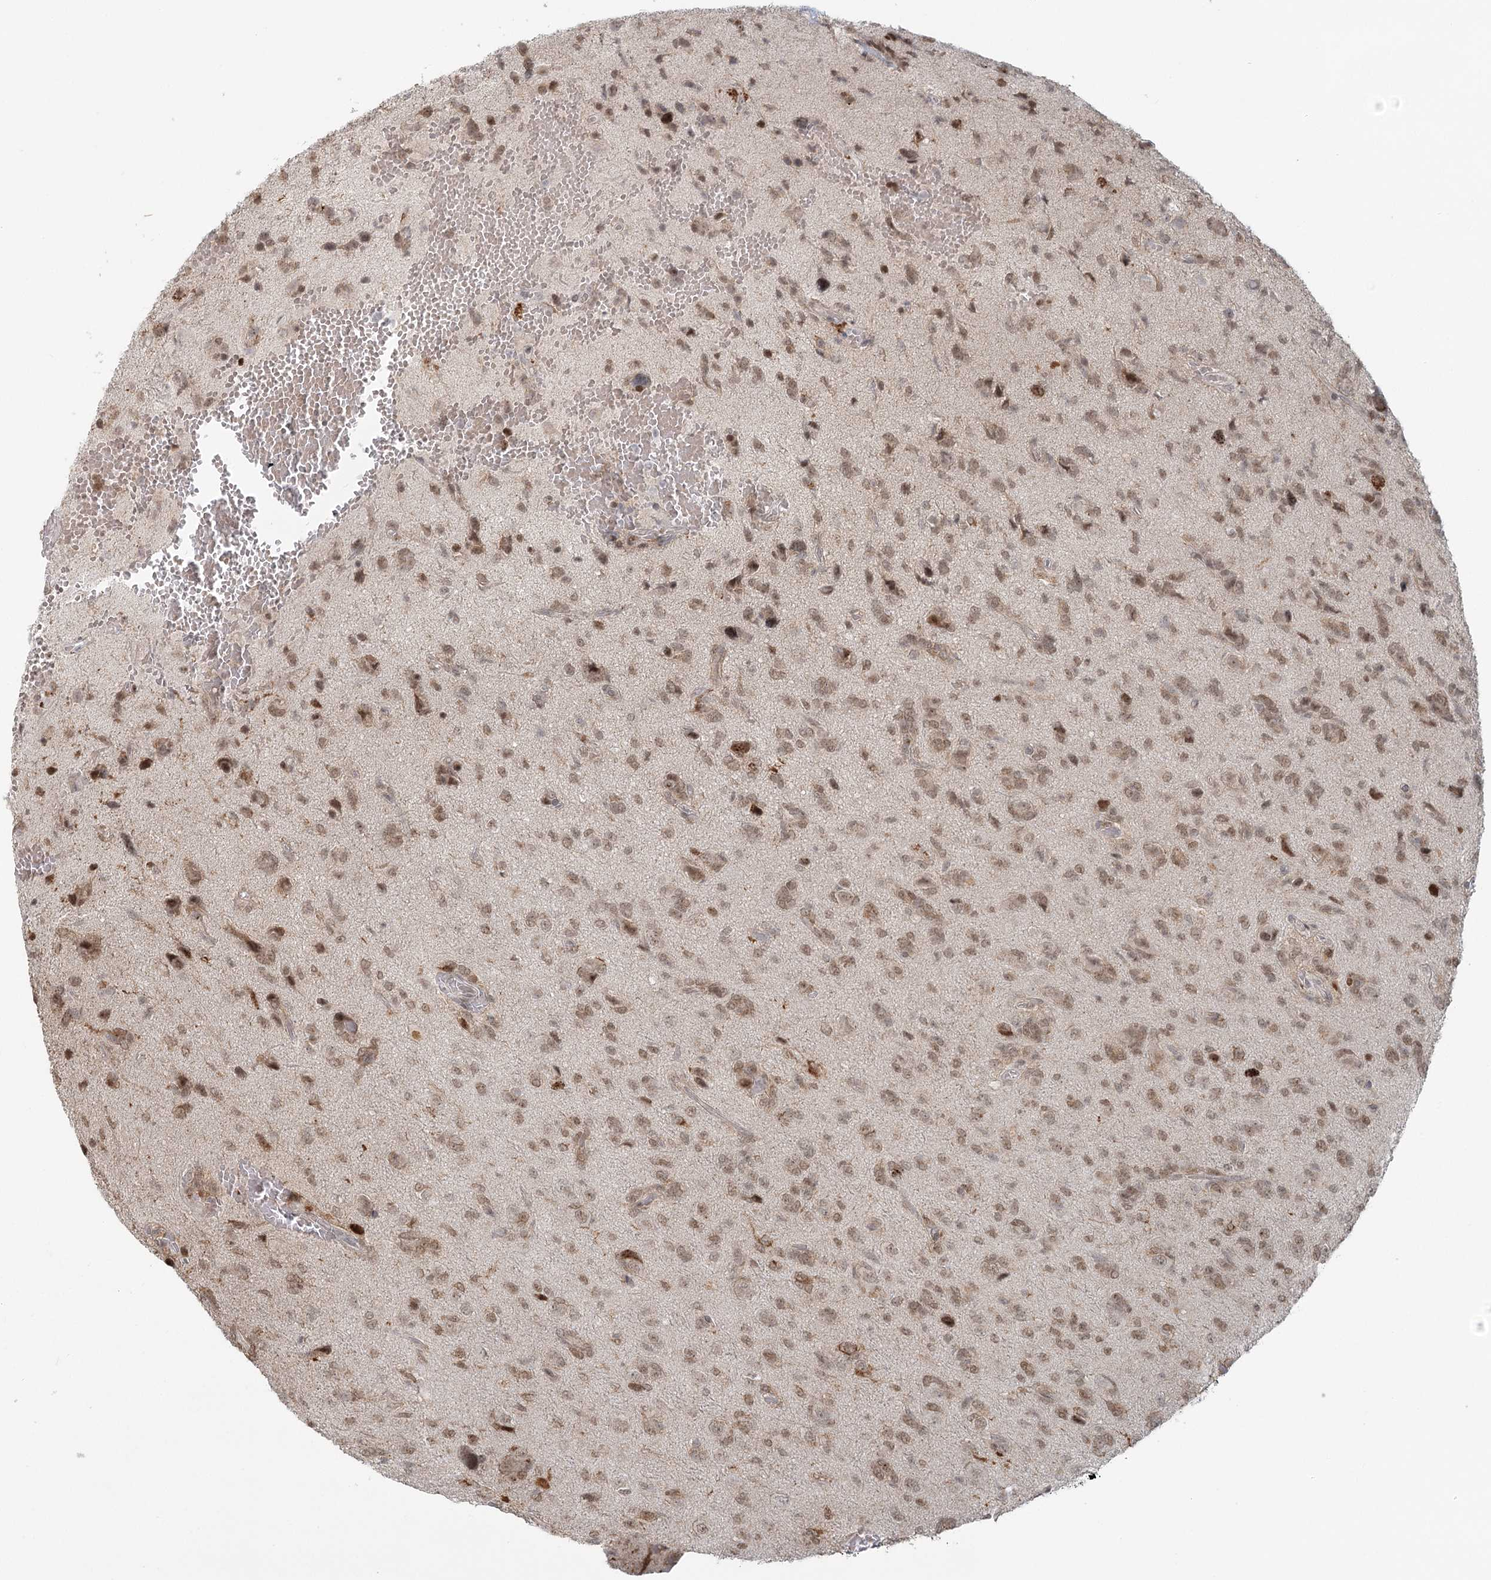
{"staining": {"intensity": "moderate", "quantity": ">75%", "location": "nuclear"}, "tissue": "glioma", "cell_type": "Tumor cells", "image_type": "cancer", "snomed": [{"axis": "morphology", "description": "Glioma, malignant, High grade"}, {"axis": "topography", "description": "Brain"}], "caption": "Human malignant glioma (high-grade) stained with a brown dye shows moderate nuclear positive positivity in approximately >75% of tumor cells.", "gene": "R3HCC1L", "patient": {"sex": "female", "age": 59}}